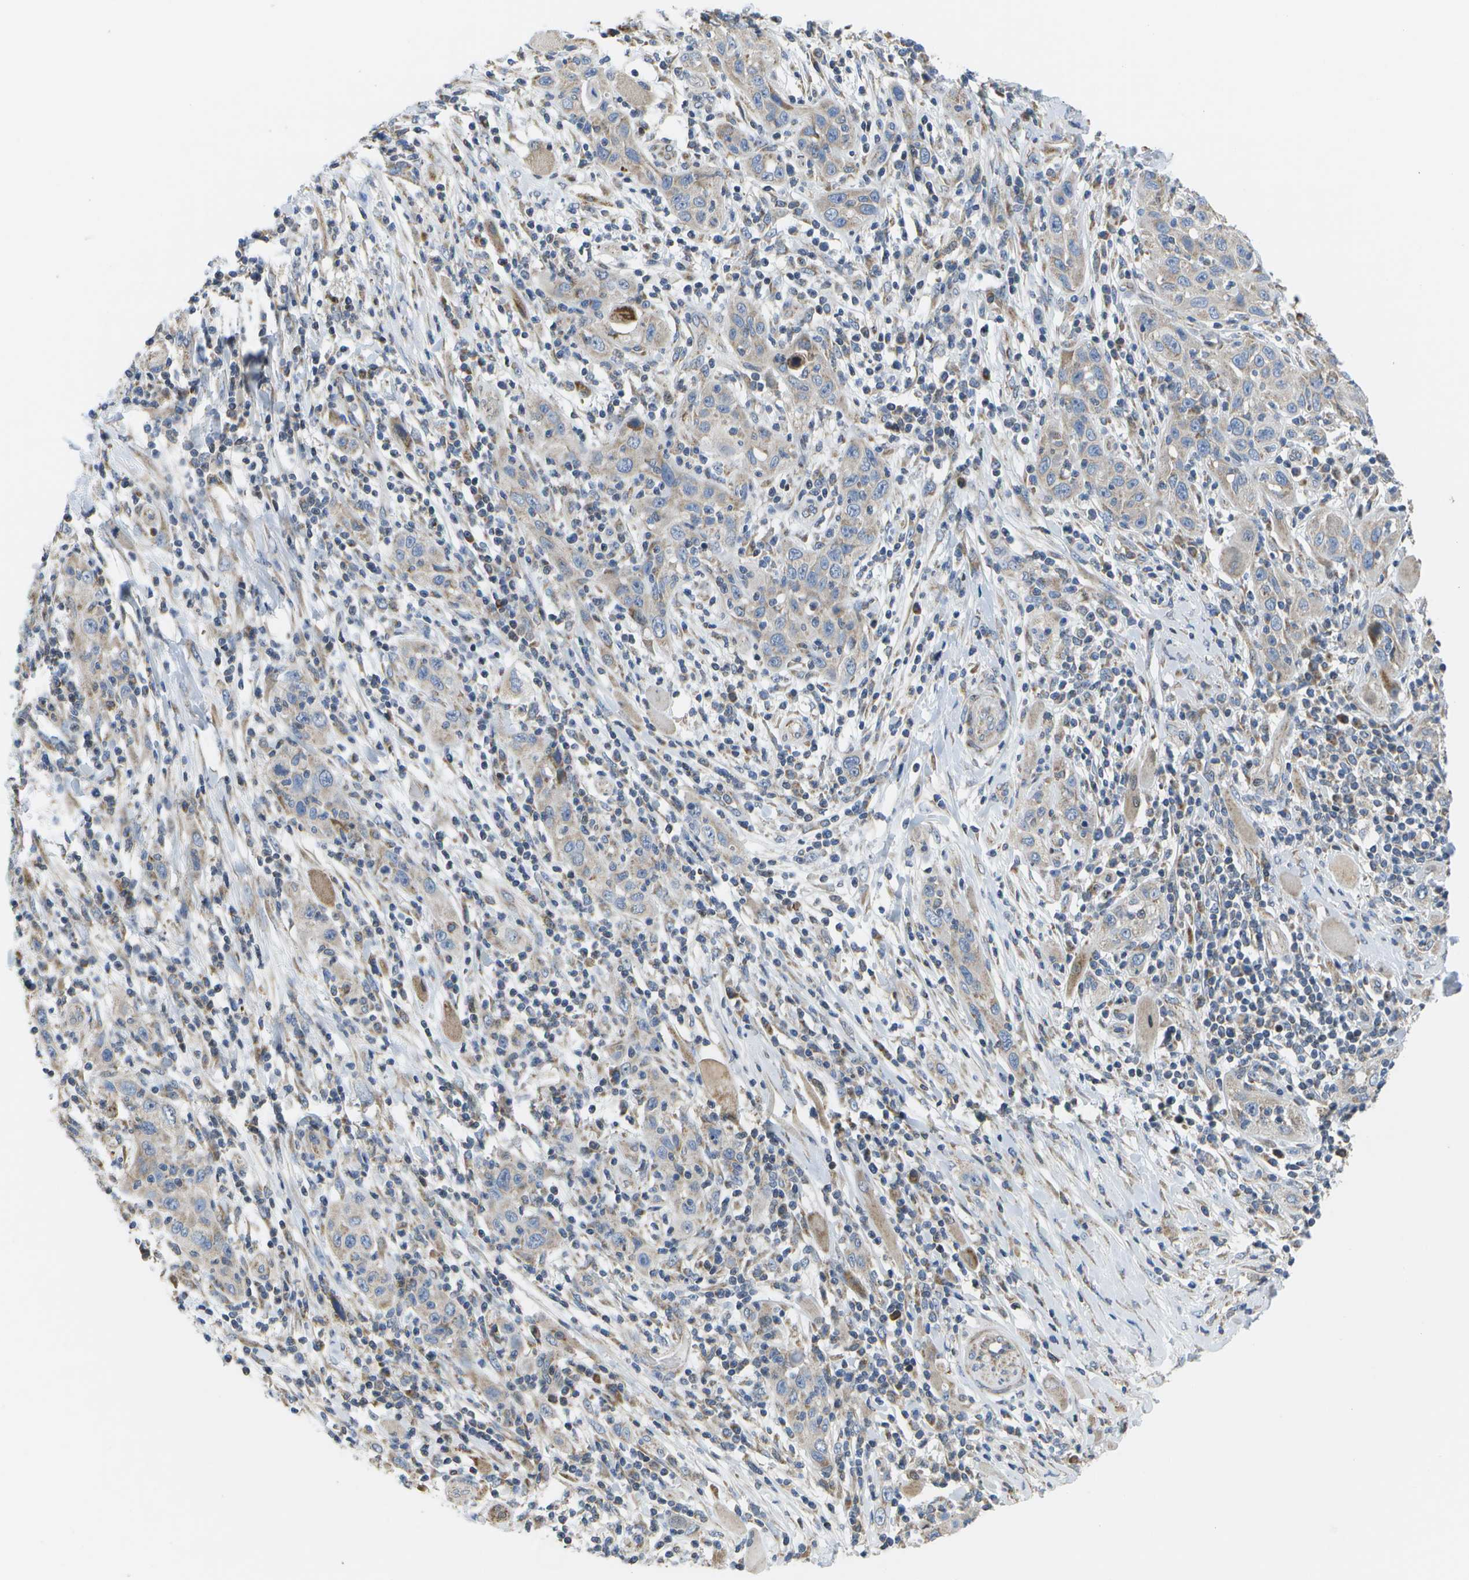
{"staining": {"intensity": "weak", "quantity": ">75%", "location": "cytoplasmic/membranous"}, "tissue": "skin cancer", "cell_type": "Tumor cells", "image_type": "cancer", "snomed": [{"axis": "morphology", "description": "Squamous cell carcinoma, NOS"}, {"axis": "topography", "description": "Skin"}], "caption": "Immunohistochemistry image of skin cancer stained for a protein (brown), which shows low levels of weak cytoplasmic/membranous expression in approximately >75% of tumor cells.", "gene": "HADHA", "patient": {"sex": "female", "age": 88}}